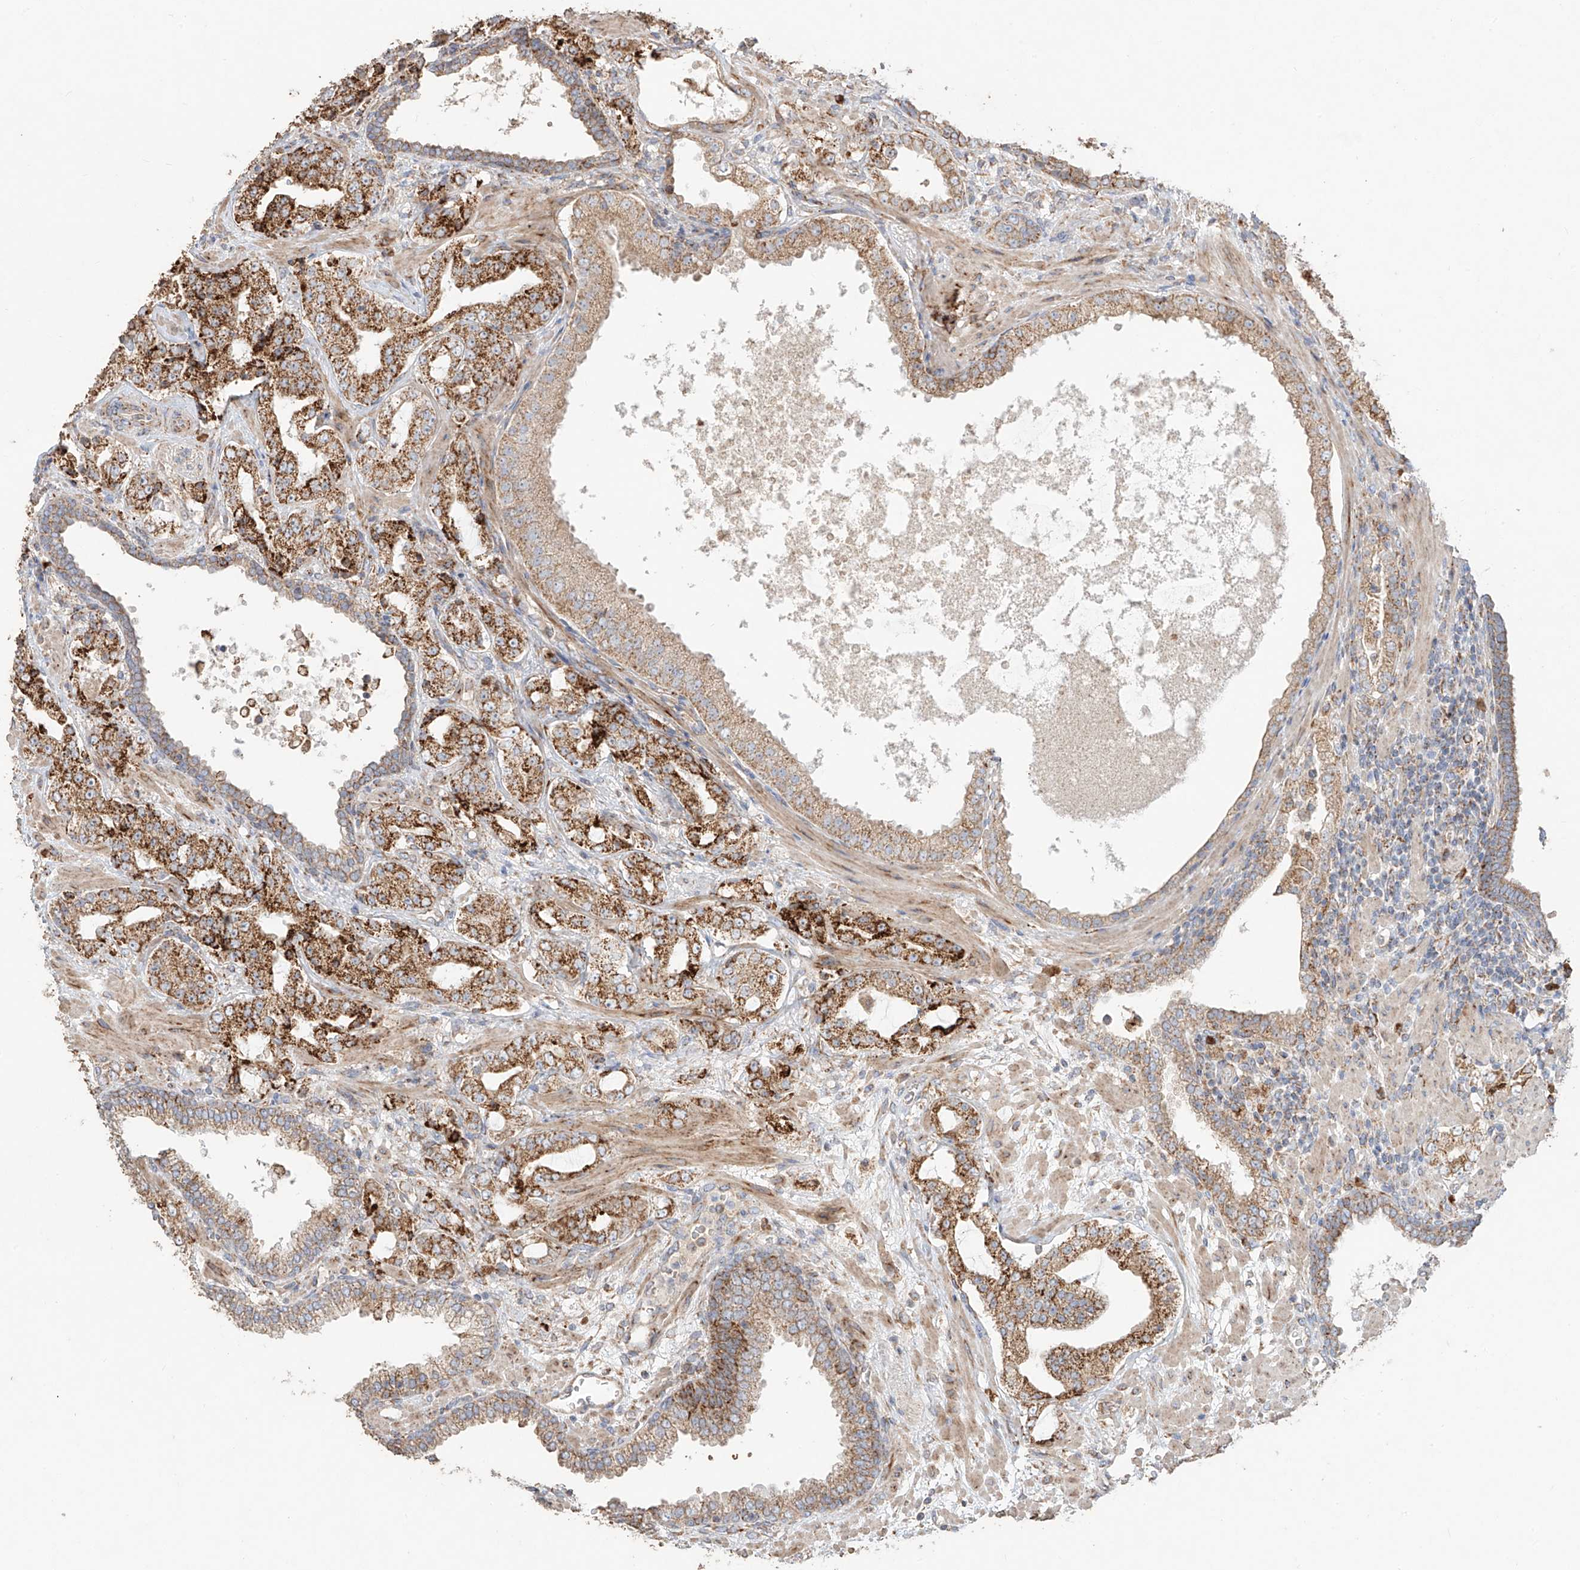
{"staining": {"intensity": "moderate", "quantity": ">75%", "location": "cytoplasmic/membranous"}, "tissue": "prostate cancer", "cell_type": "Tumor cells", "image_type": "cancer", "snomed": [{"axis": "morphology", "description": "Adenocarcinoma, High grade"}, {"axis": "topography", "description": "Prostate"}], "caption": "Tumor cells display medium levels of moderate cytoplasmic/membranous staining in about >75% of cells in prostate cancer.", "gene": "COLGALT2", "patient": {"sex": "male", "age": 64}}